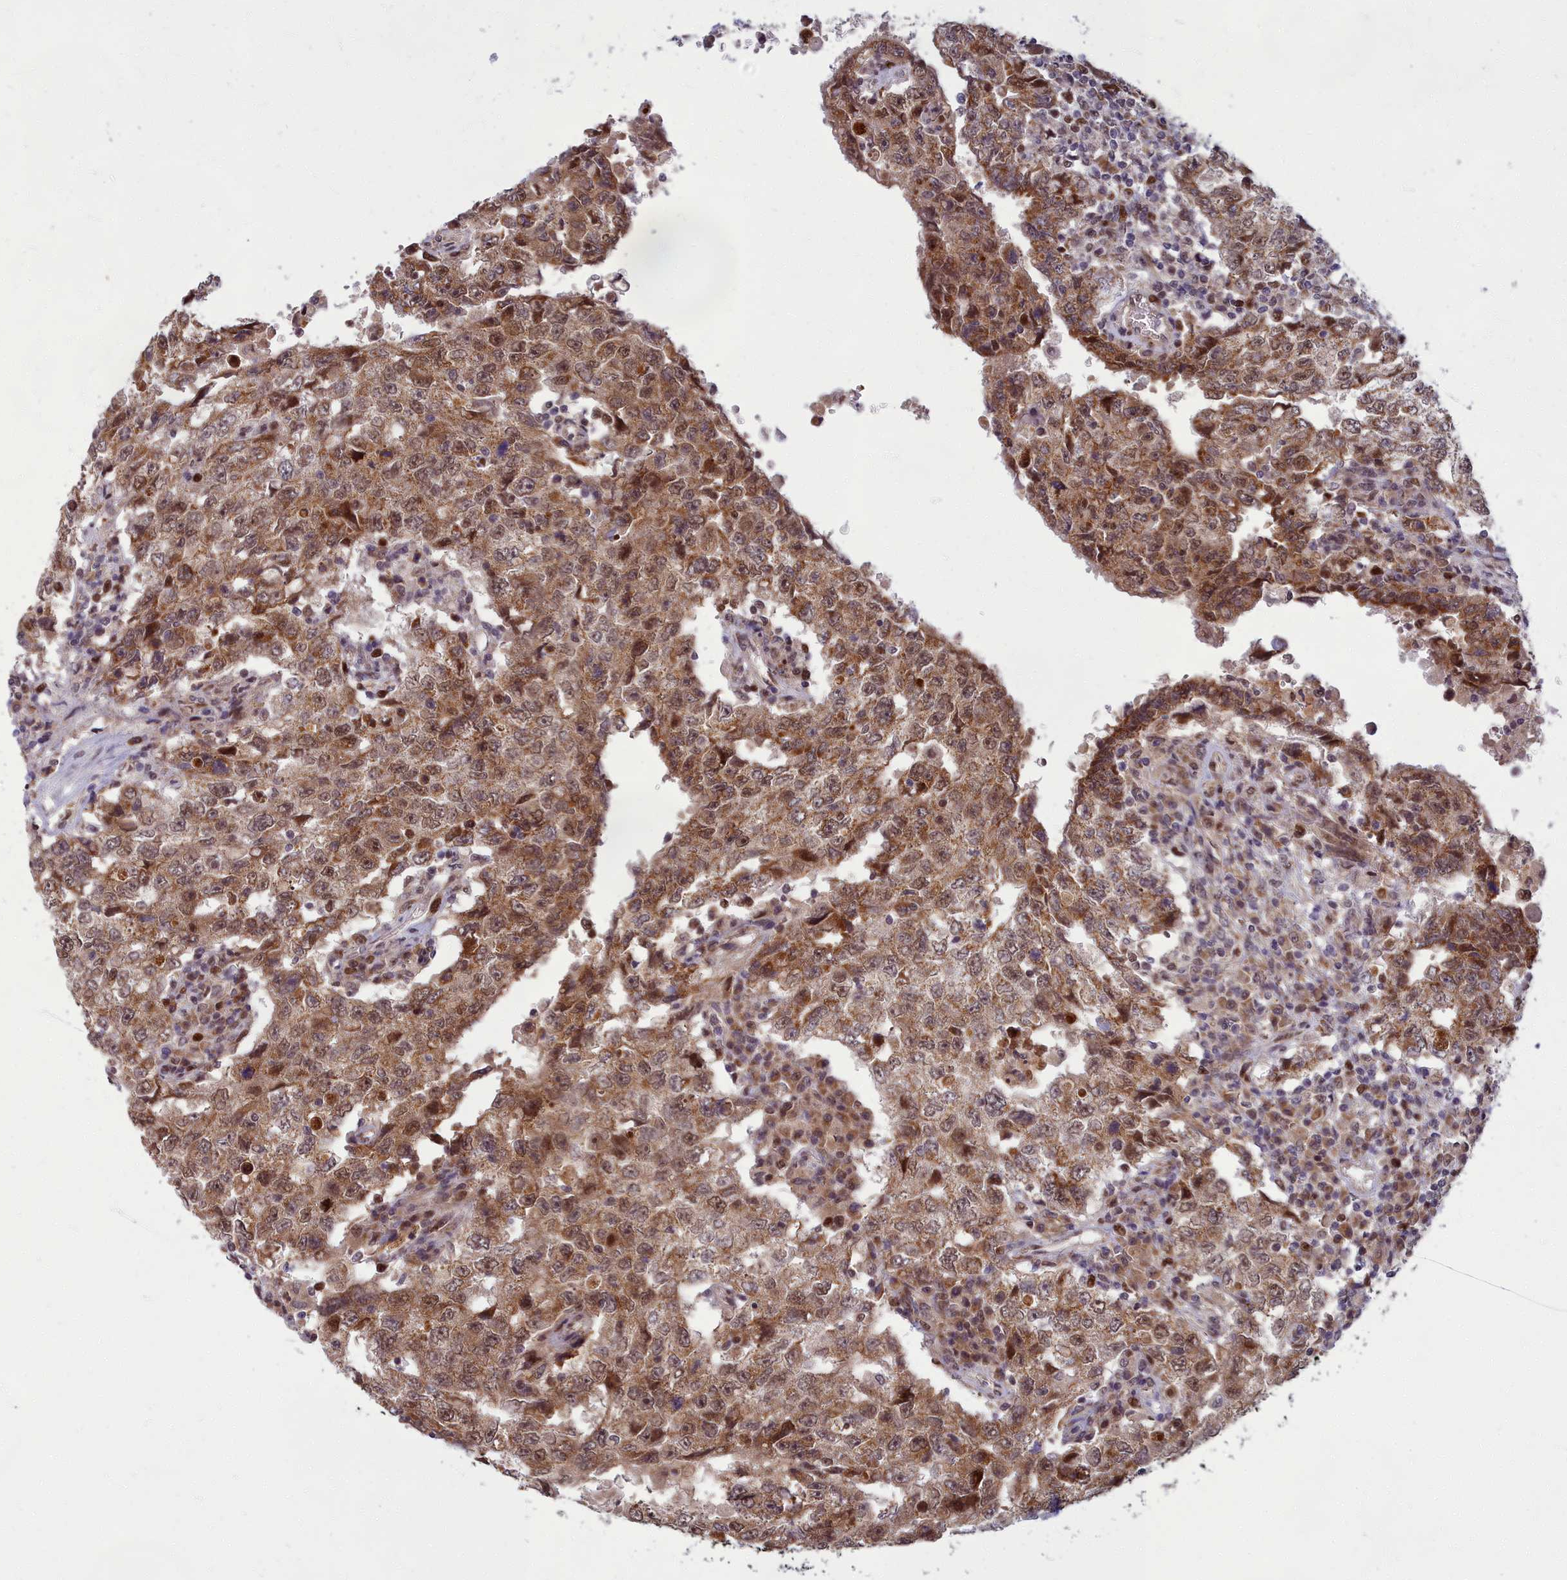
{"staining": {"intensity": "moderate", "quantity": ">75%", "location": "cytoplasmic/membranous,nuclear"}, "tissue": "testis cancer", "cell_type": "Tumor cells", "image_type": "cancer", "snomed": [{"axis": "morphology", "description": "Carcinoma, Embryonal, NOS"}, {"axis": "topography", "description": "Testis"}], "caption": "Immunohistochemical staining of embryonal carcinoma (testis) reveals moderate cytoplasmic/membranous and nuclear protein staining in approximately >75% of tumor cells.", "gene": "EARS2", "patient": {"sex": "male", "age": 26}}